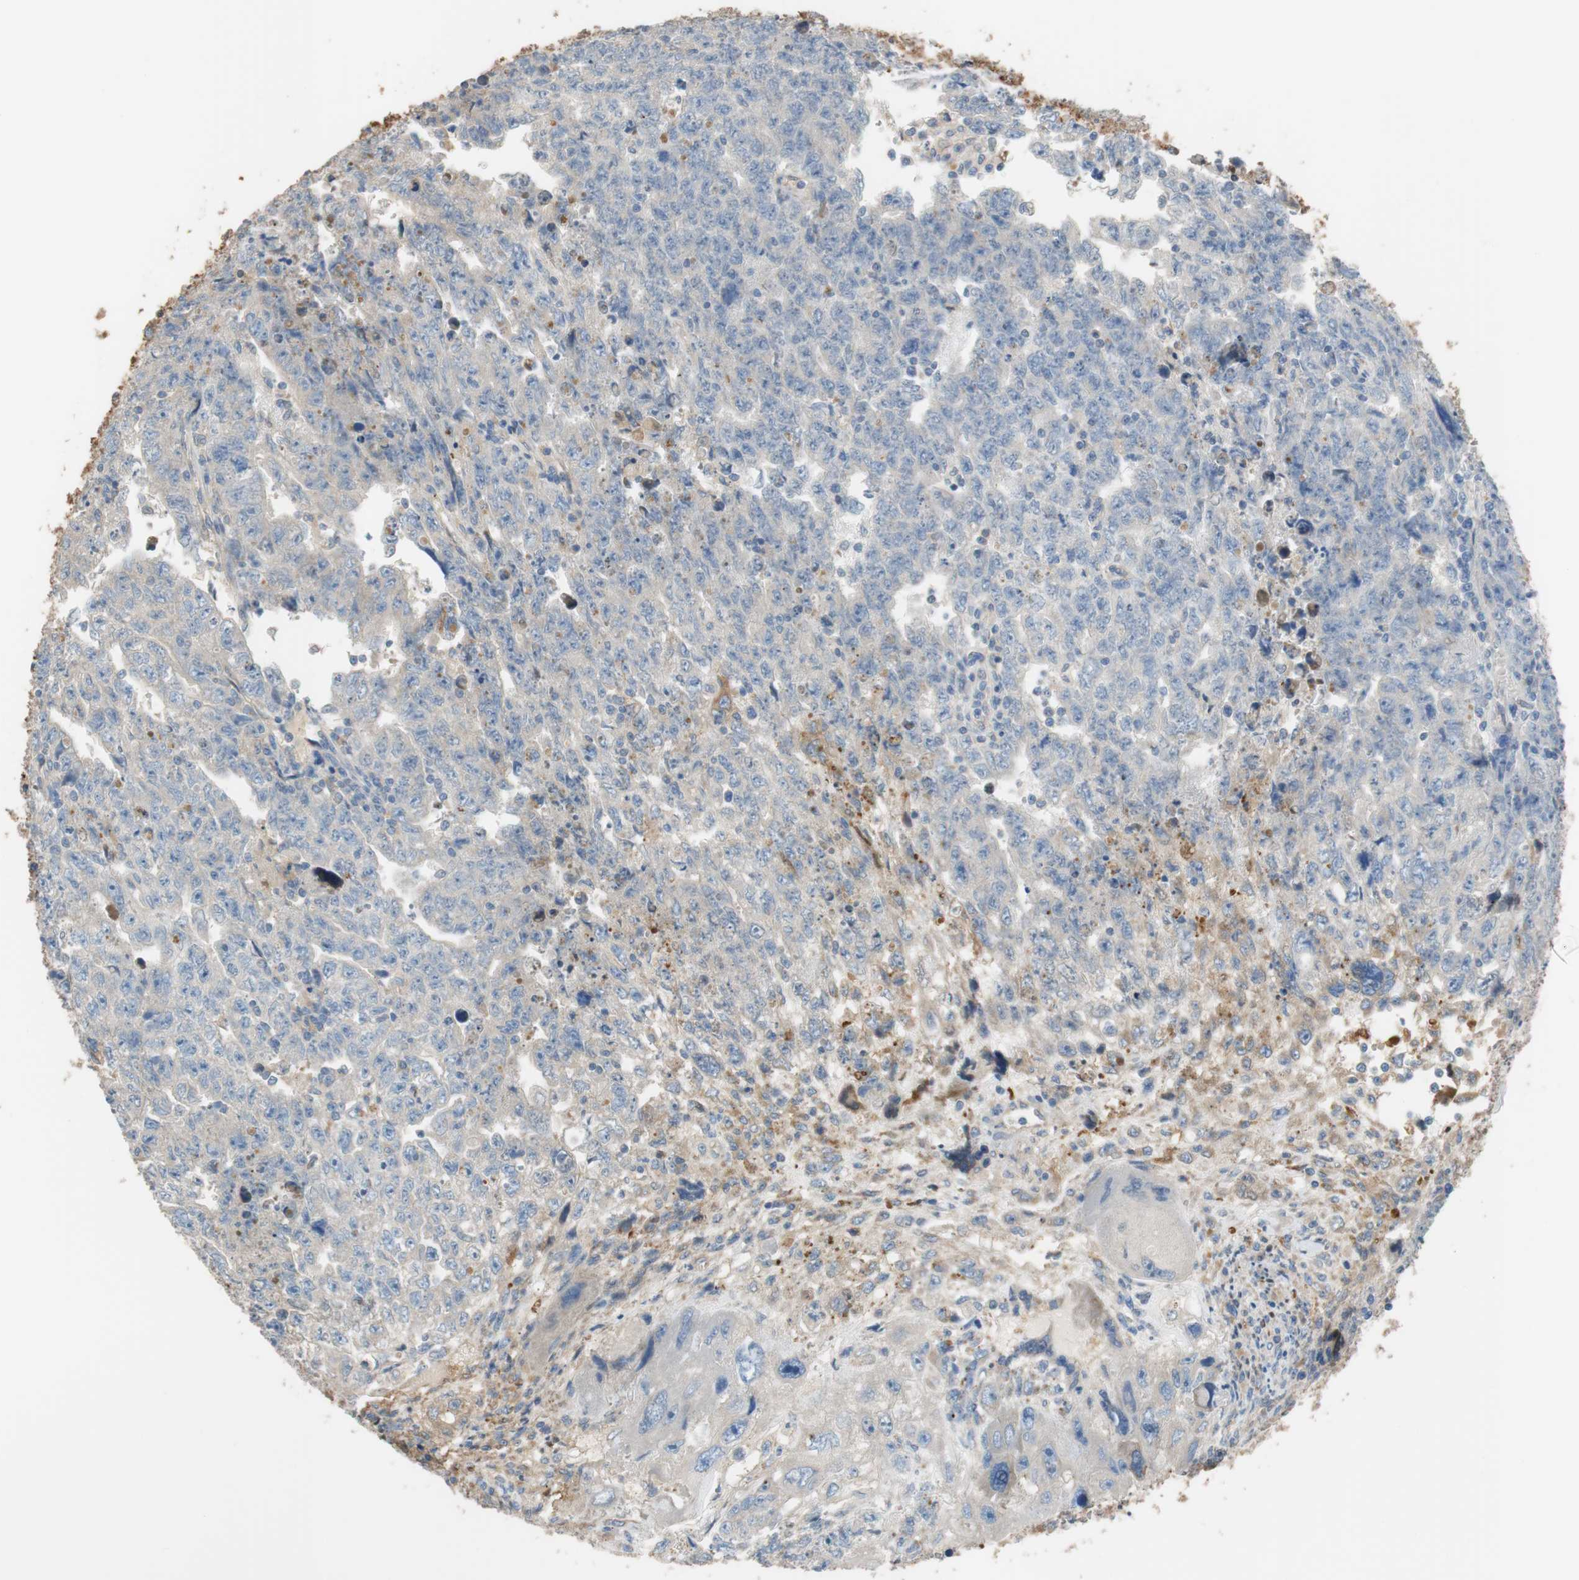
{"staining": {"intensity": "weak", "quantity": ">75%", "location": "cytoplasmic/membranous"}, "tissue": "testis cancer", "cell_type": "Tumor cells", "image_type": "cancer", "snomed": [{"axis": "morphology", "description": "Carcinoma, Embryonal, NOS"}, {"axis": "topography", "description": "Testis"}], "caption": "Human embryonal carcinoma (testis) stained for a protein (brown) reveals weak cytoplasmic/membranous positive positivity in about >75% of tumor cells.", "gene": "ALDH1A2", "patient": {"sex": "male", "age": 28}}